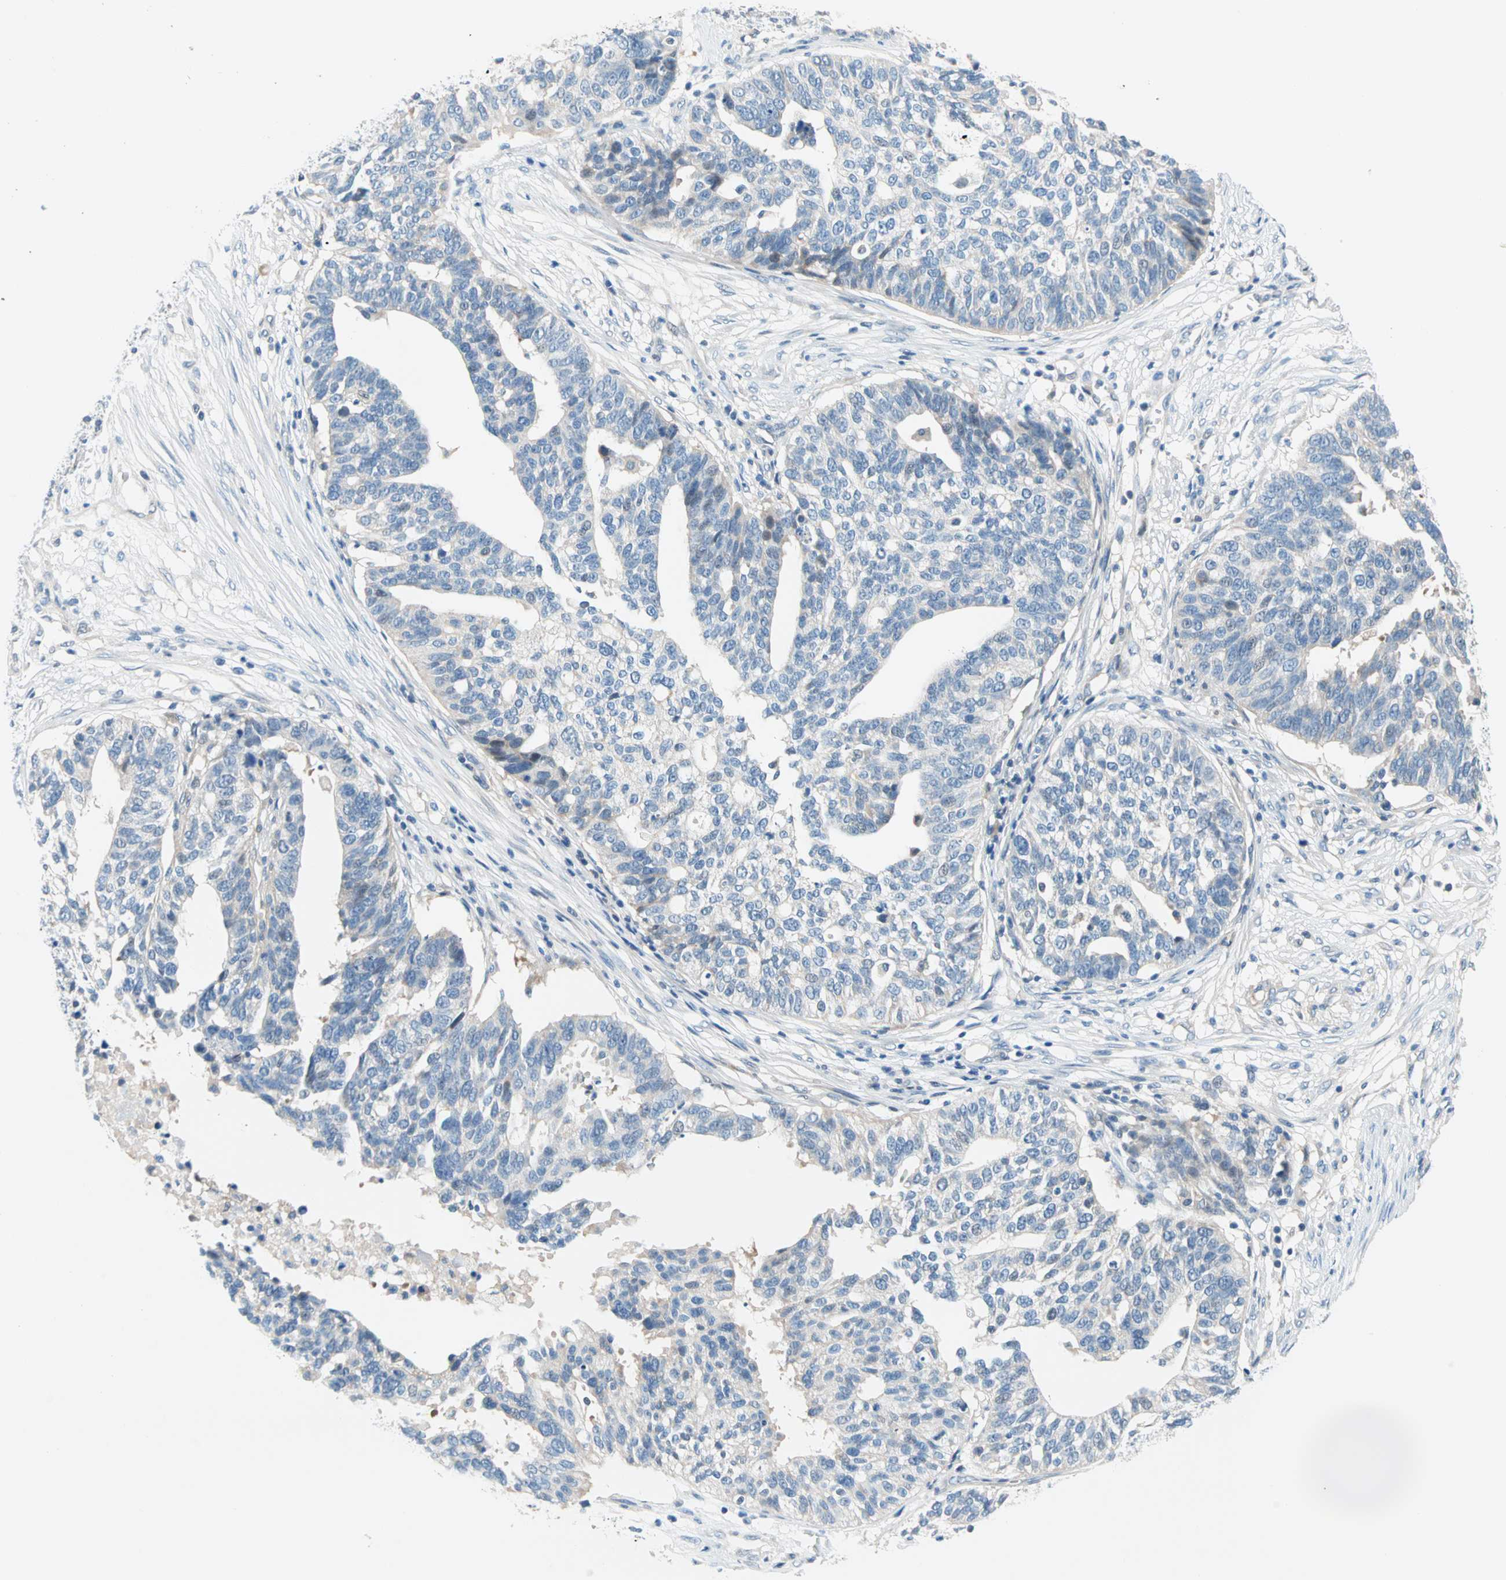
{"staining": {"intensity": "negative", "quantity": "none", "location": "none"}, "tissue": "ovarian cancer", "cell_type": "Tumor cells", "image_type": "cancer", "snomed": [{"axis": "morphology", "description": "Cystadenocarcinoma, serous, NOS"}, {"axis": "topography", "description": "Ovary"}], "caption": "Human ovarian serous cystadenocarcinoma stained for a protein using IHC reveals no positivity in tumor cells.", "gene": "TMEM163", "patient": {"sex": "female", "age": 59}}